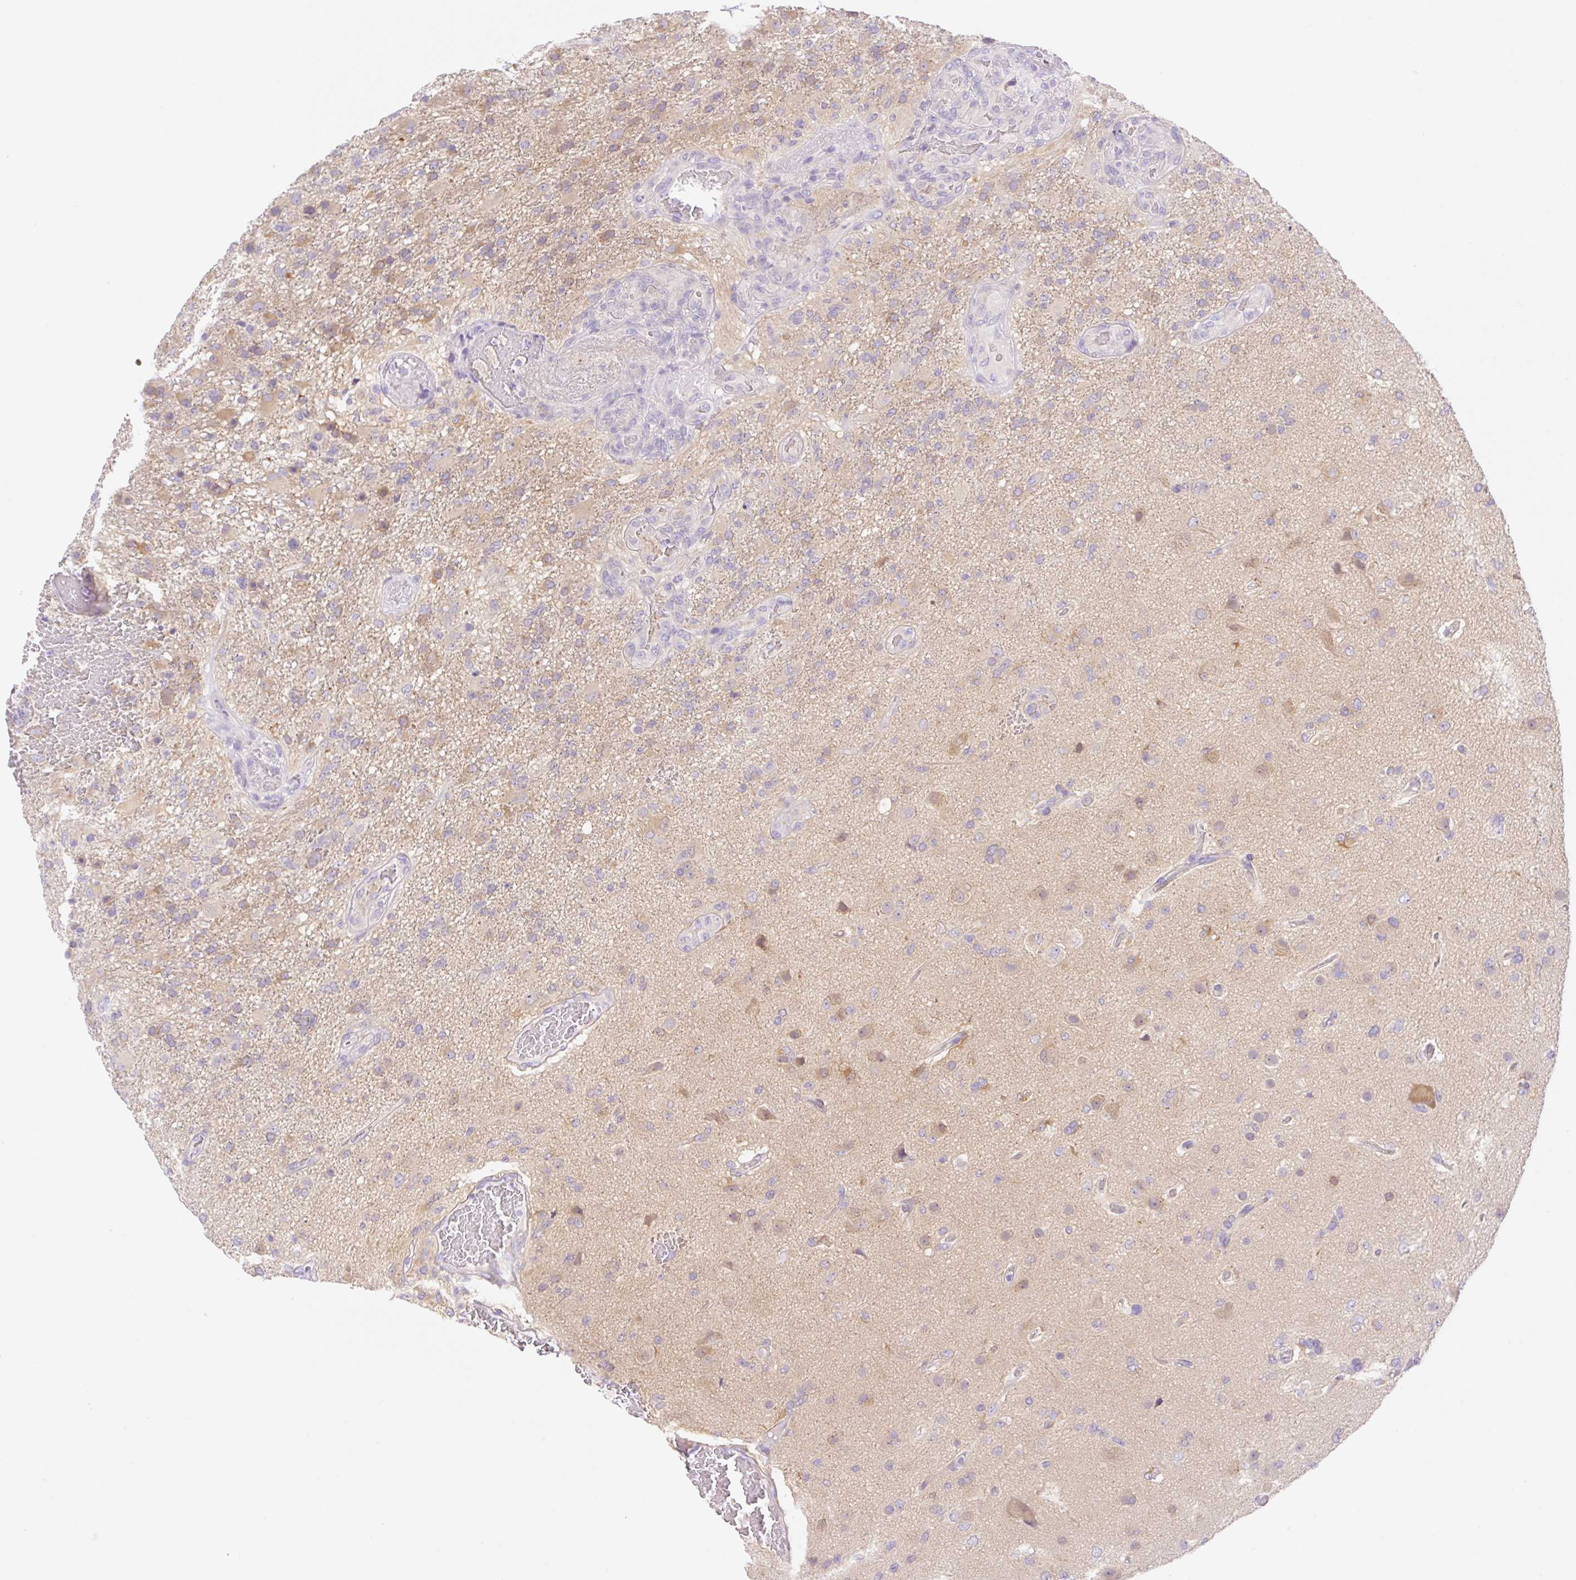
{"staining": {"intensity": "weak", "quantity": "25%-75%", "location": "cytoplasmic/membranous"}, "tissue": "glioma", "cell_type": "Tumor cells", "image_type": "cancer", "snomed": [{"axis": "morphology", "description": "Glioma, malignant, High grade"}, {"axis": "topography", "description": "Brain"}], "caption": "DAB (3,3'-diaminobenzidine) immunohistochemical staining of human malignant high-grade glioma reveals weak cytoplasmic/membranous protein staining in approximately 25%-75% of tumor cells.", "gene": "DENND5A", "patient": {"sex": "female", "age": 74}}